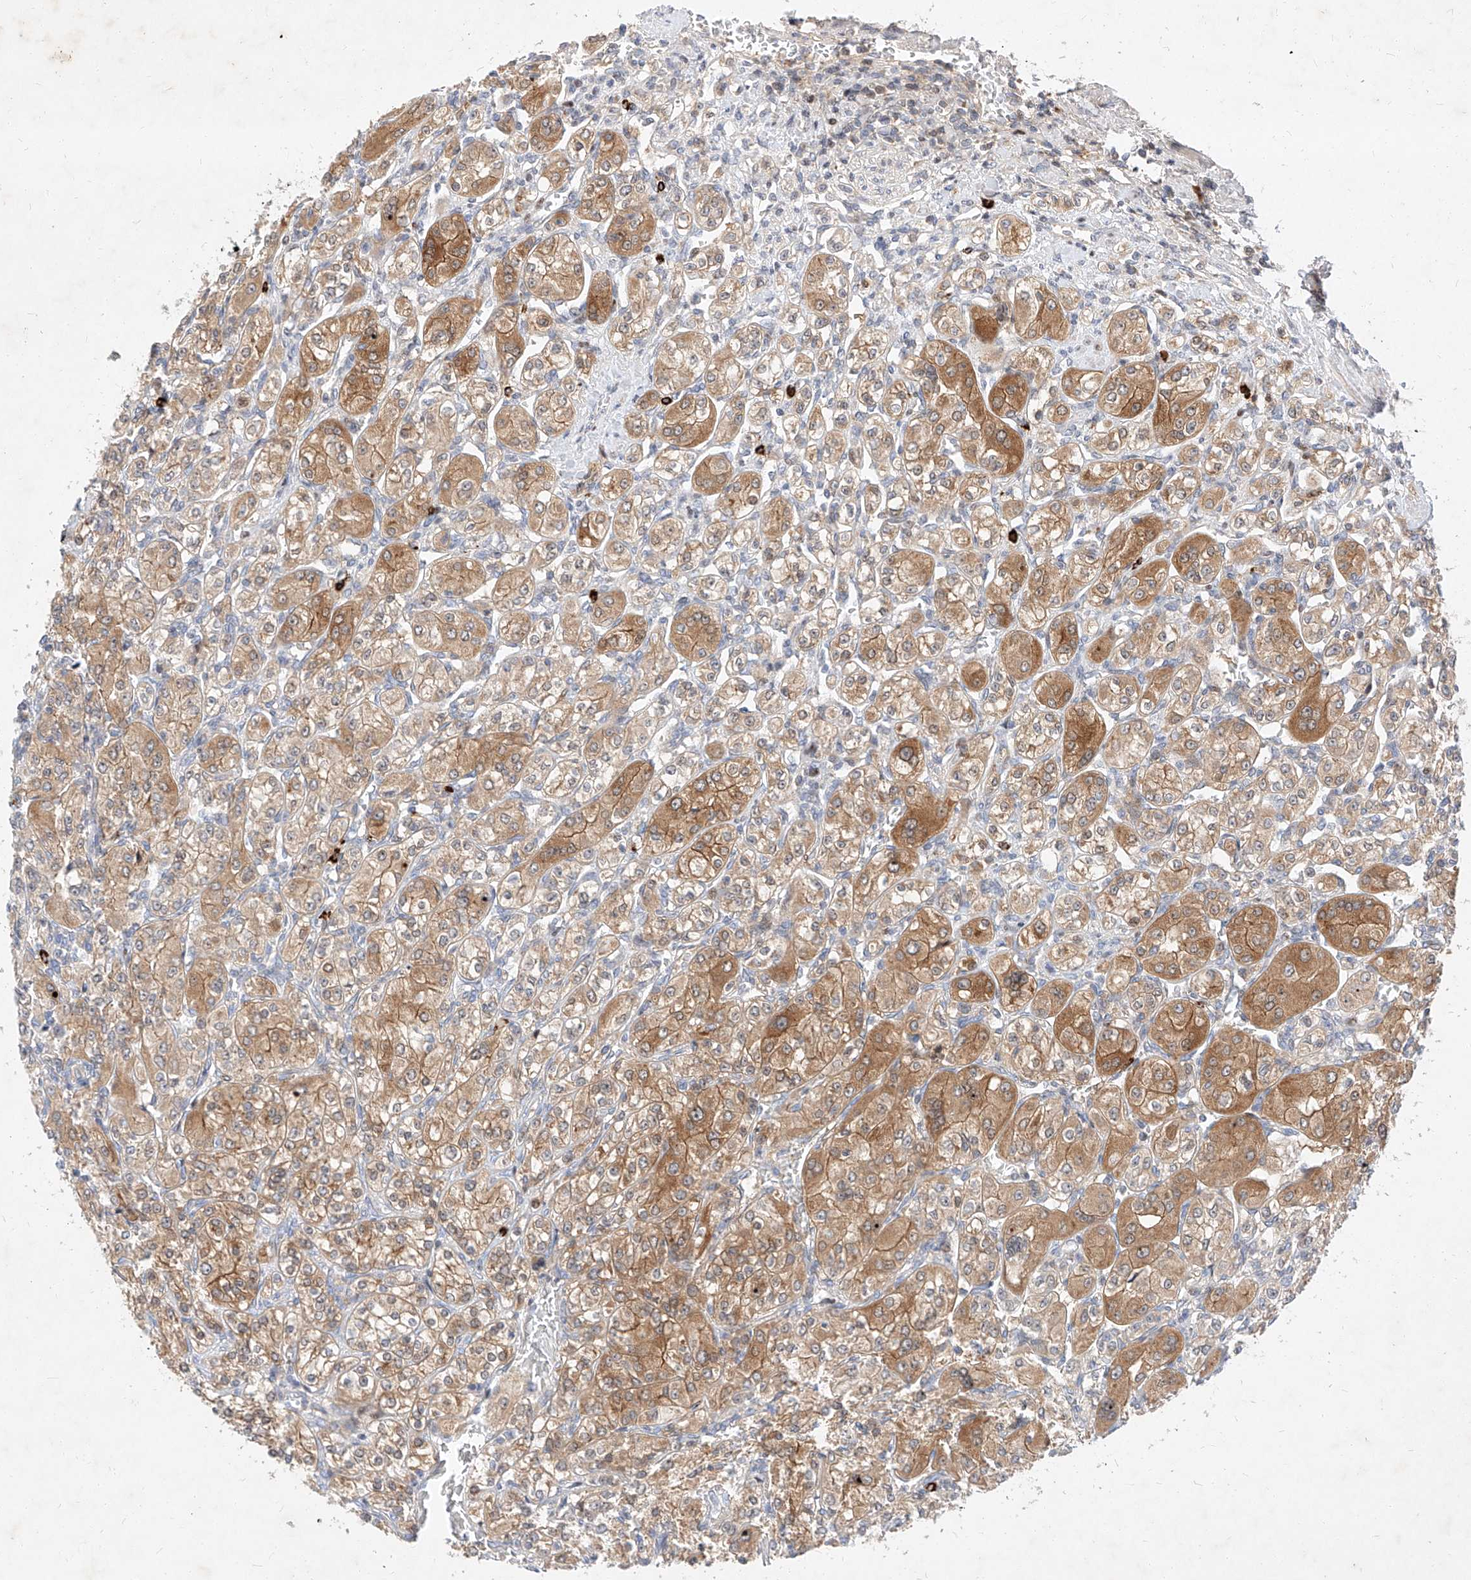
{"staining": {"intensity": "moderate", "quantity": ">75%", "location": "cytoplasmic/membranous"}, "tissue": "renal cancer", "cell_type": "Tumor cells", "image_type": "cancer", "snomed": [{"axis": "morphology", "description": "Adenocarcinoma, NOS"}, {"axis": "topography", "description": "Kidney"}], "caption": "Adenocarcinoma (renal) was stained to show a protein in brown. There is medium levels of moderate cytoplasmic/membranous positivity in approximately >75% of tumor cells.", "gene": "OSGEPL1", "patient": {"sex": "male", "age": 77}}